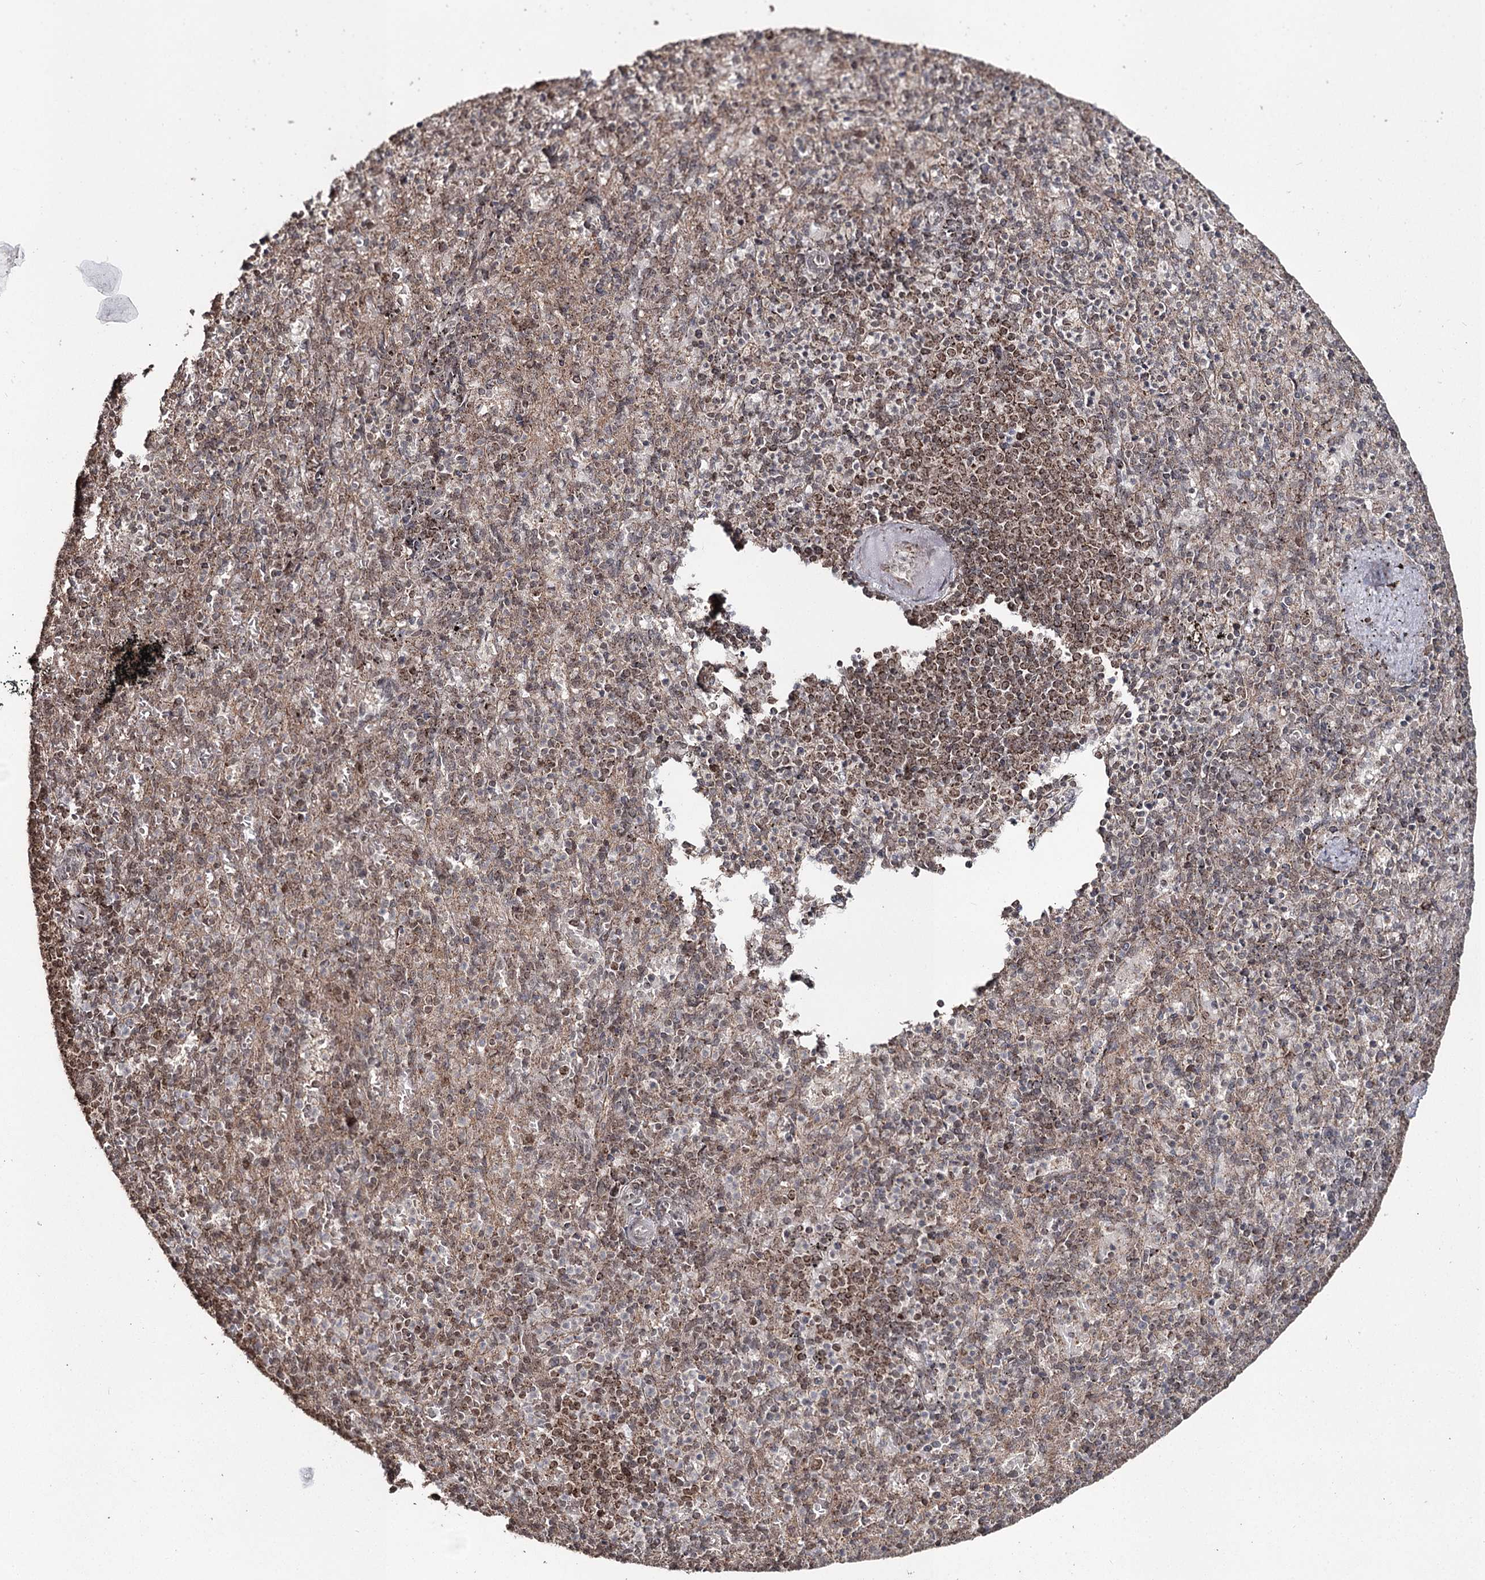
{"staining": {"intensity": "moderate", "quantity": "25%-75%", "location": "cytoplasmic/membranous"}, "tissue": "spleen", "cell_type": "Cells in red pulp", "image_type": "normal", "snomed": [{"axis": "morphology", "description": "Normal tissue, NOS"}, {"axis": "topography", "description": "Spleen"}], "caption": "High-power microscopy captured an immunohistochemistry micrograph of benign spleen, revealing moderate cytoplasmic/membranous expression in about 25%-75% of cells in red pulp. The protein of interest is shown in brown color, while the nuclei are stained blue.", "gene": "PDHX", "patient": {"sex": "female", "age": 74}}